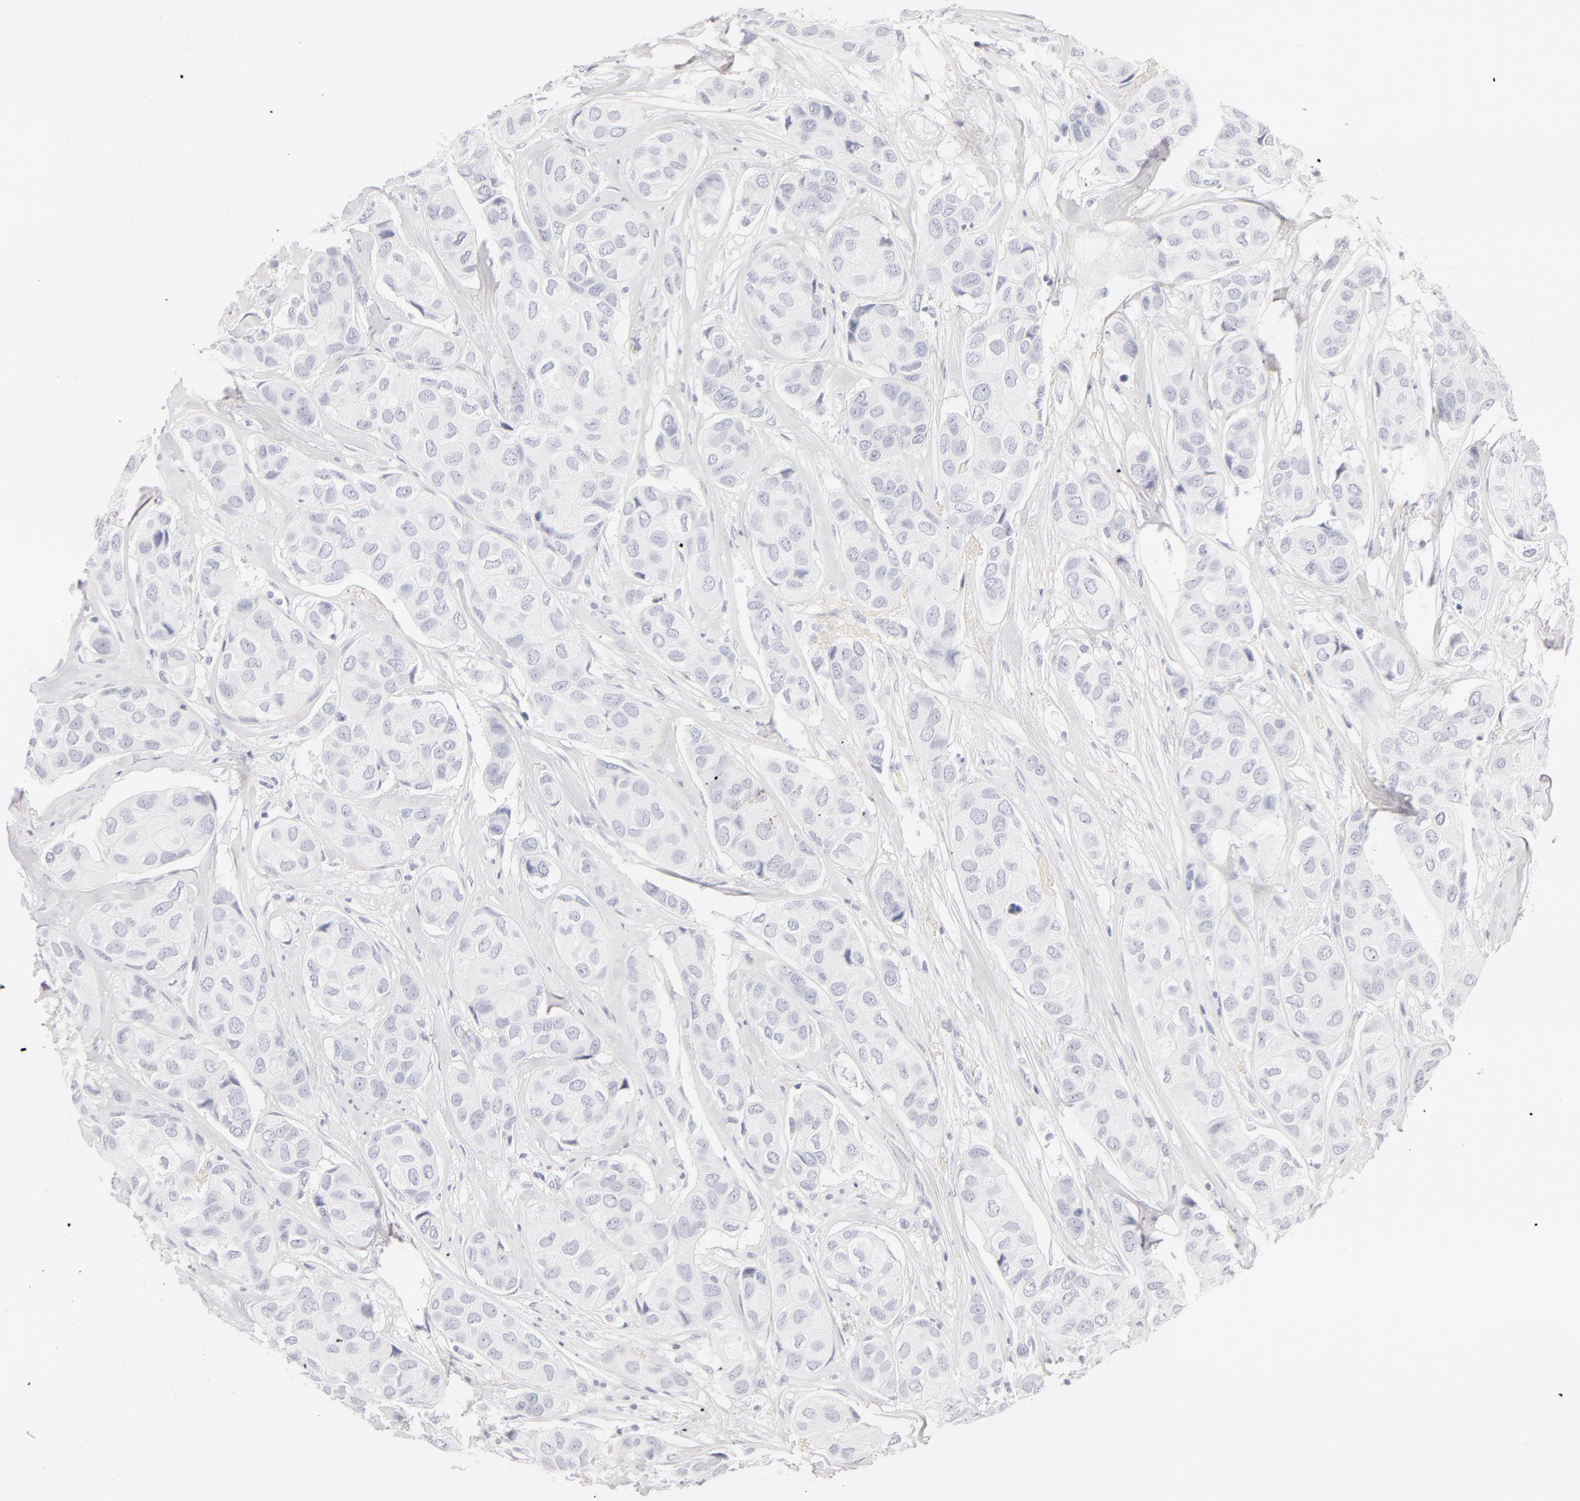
{"staining": {"intensity": "negative", "quantity": "none", "location": "none"}, "tissue": "breast cancer", "cell_type": "Tumor cells", "image_type": "cancer", "snomed": [{"axis": "morphology", "description": "Duct carcinoma"}, {"axis": "topography", "description": "Breast"}], "caption": "This image is of infiltrating ductal carcinoma (breast) stained with immunohistochemistry to label a protein in brown with the nuclei are counter-stained blue. There is no positivity in tumor cells. The staining is performed using DAB (3,3'-diaminobenzidine) brown chromogen with nuclei counter-stained in using hematoxylin.", "gene": "LGALS7B", "patient": {"sex": "female", "age": 68}}